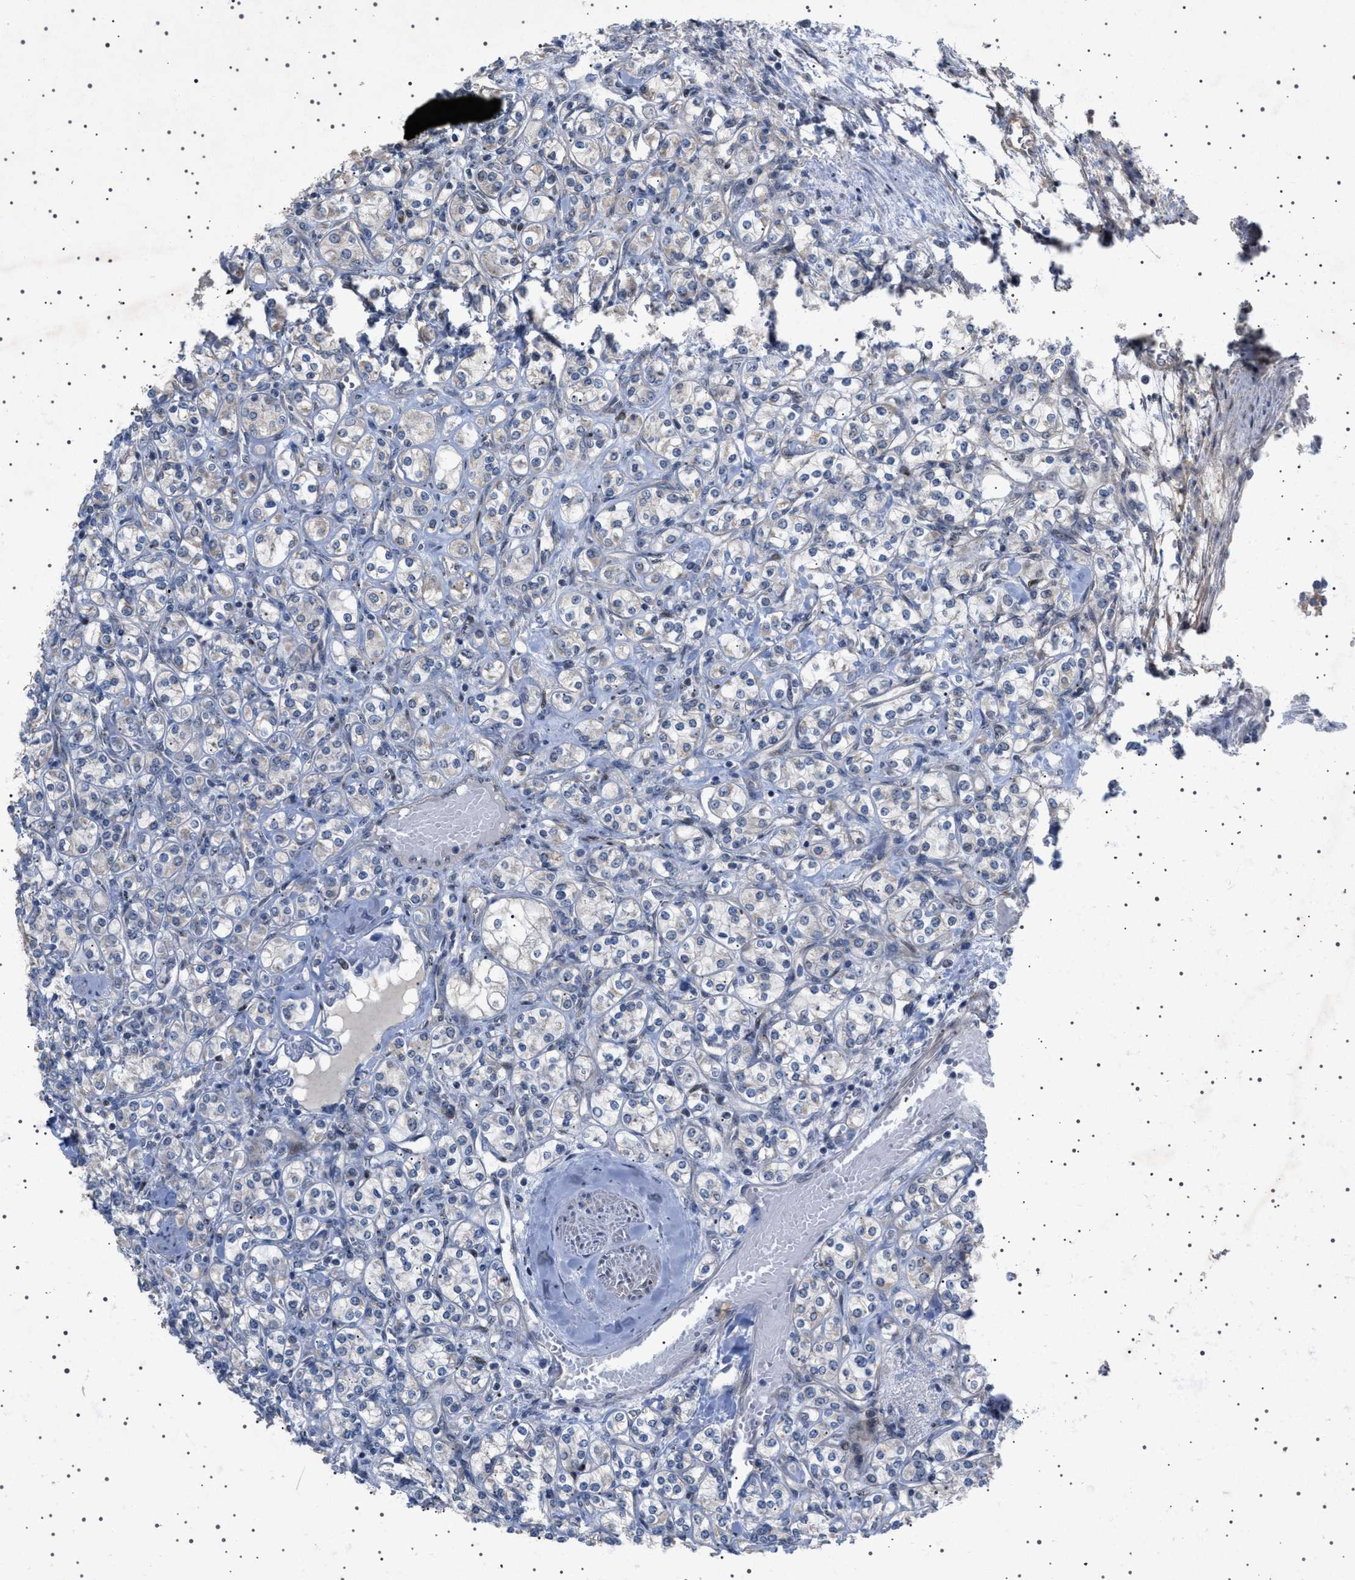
{"staining": {"intensity": "negative", "quantity": "none", "location": "none"}, "tissue": "renal cancer", "cell_type": "Tumor cells", "image_type": "cancer", "snomed": [{"axis": "morphology", "description": "Adenocarcinoma, NOS"}, {"axis": "topography", "description": "Kidney"}], "caption": "DAB (3,3'-diaminobenzidine) immunohistochemical staining of human renal adenocarcinoma displays no significant expression in tumor cells. Brightfield microscopy of immunohistochemistry stained with DAB (3,3'-diaminobenzidine) (brown) and hematoxylin (blue), captured at high magnification.", "gene": "HTR1A", "patient": {"sex": "male", "age": 77}}